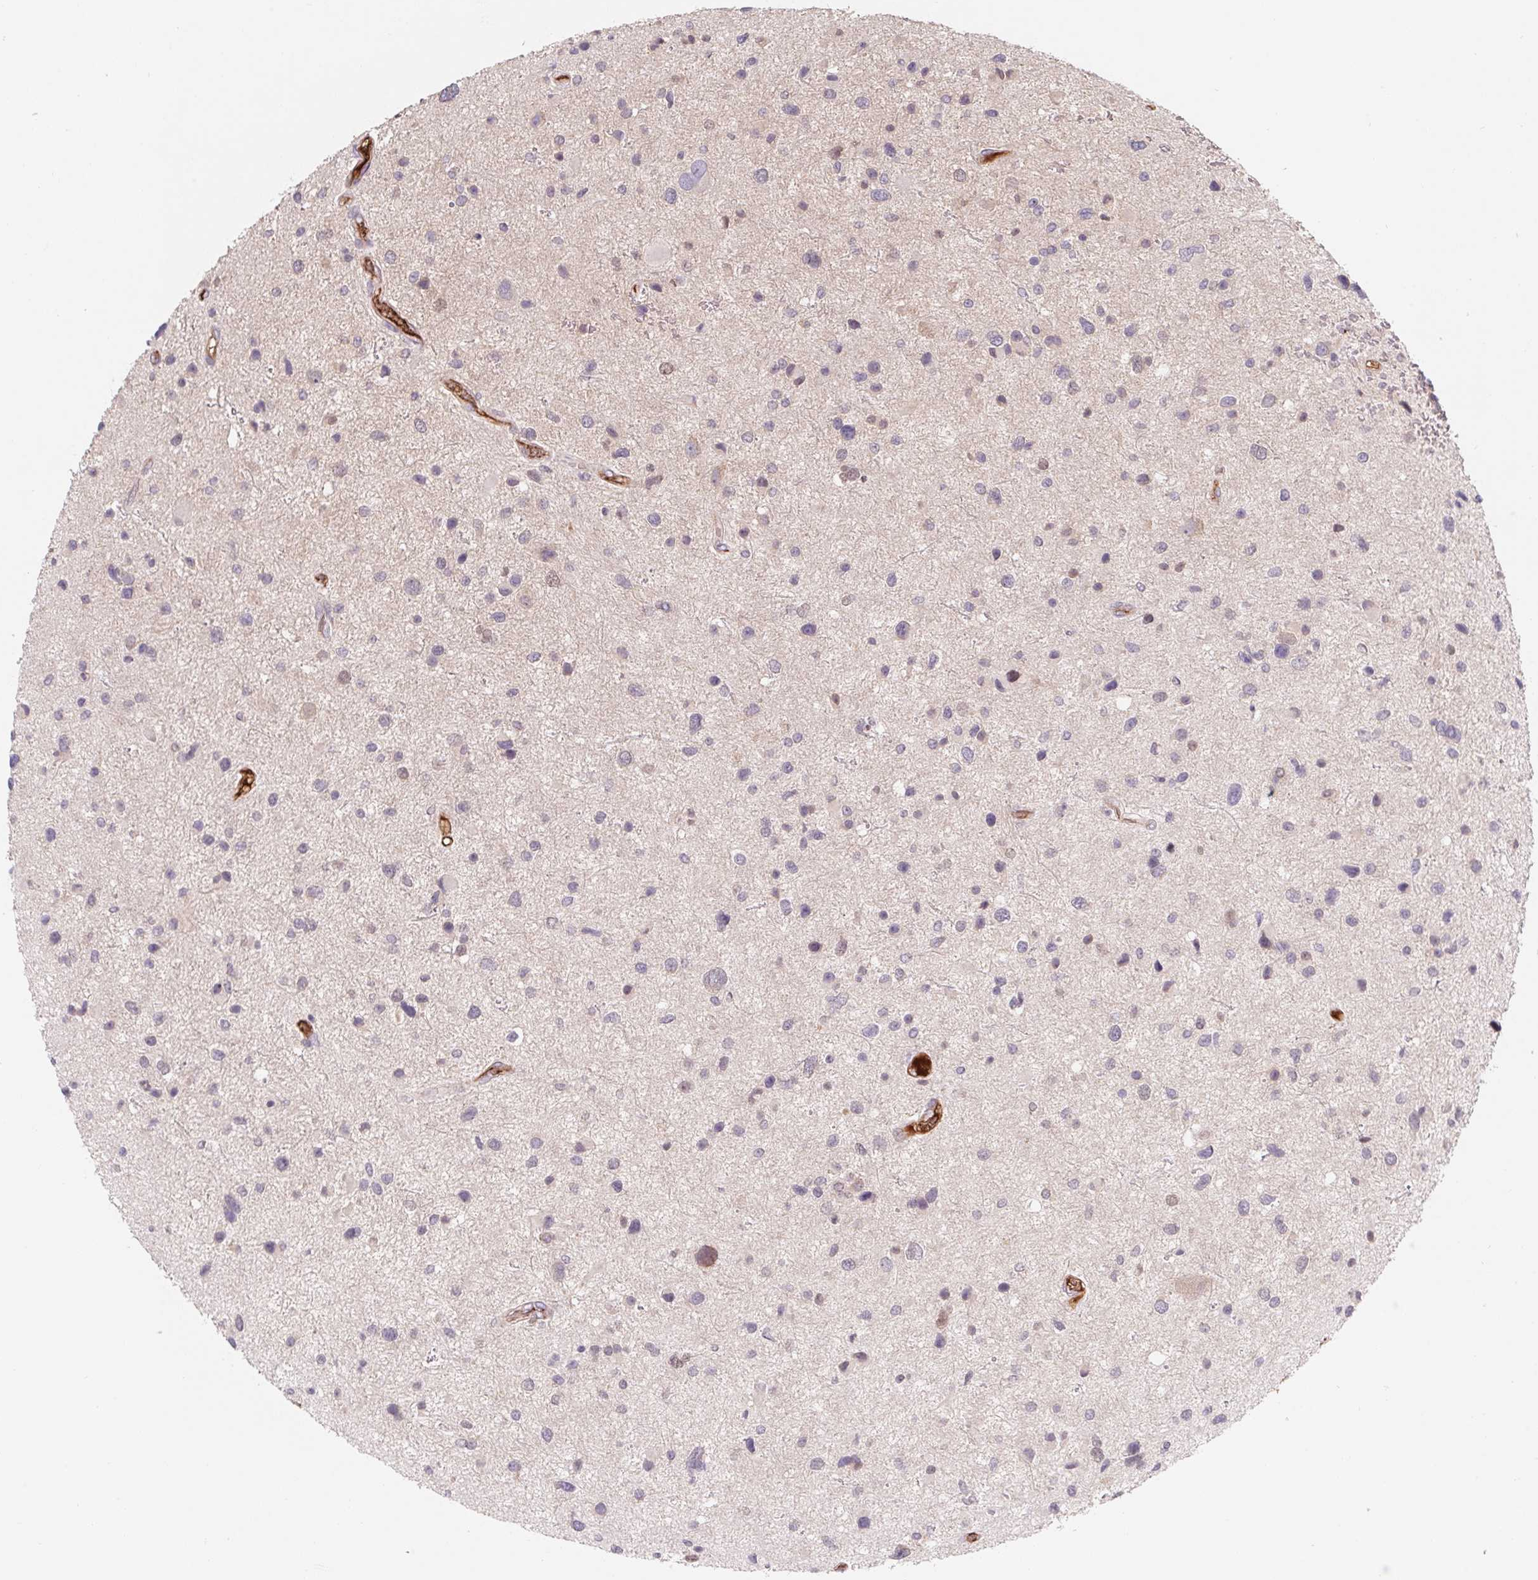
{"staining": {"intensity": "negative", "quantity": "none", "location": "none"}, "tissue": "glioma", "cell_type": "Tumor cells", "image_type": "cancer", "snomed": [{"axis": "morphology", "description": "Glioma, malignant, Low grade"}, {"axis": "topography", "description": "Brain"}], "caption": "Tumor cells are negative for brown protein staining in glioma.", "gene": "LPA", "patient": {"sex": "female", "age": 32}}